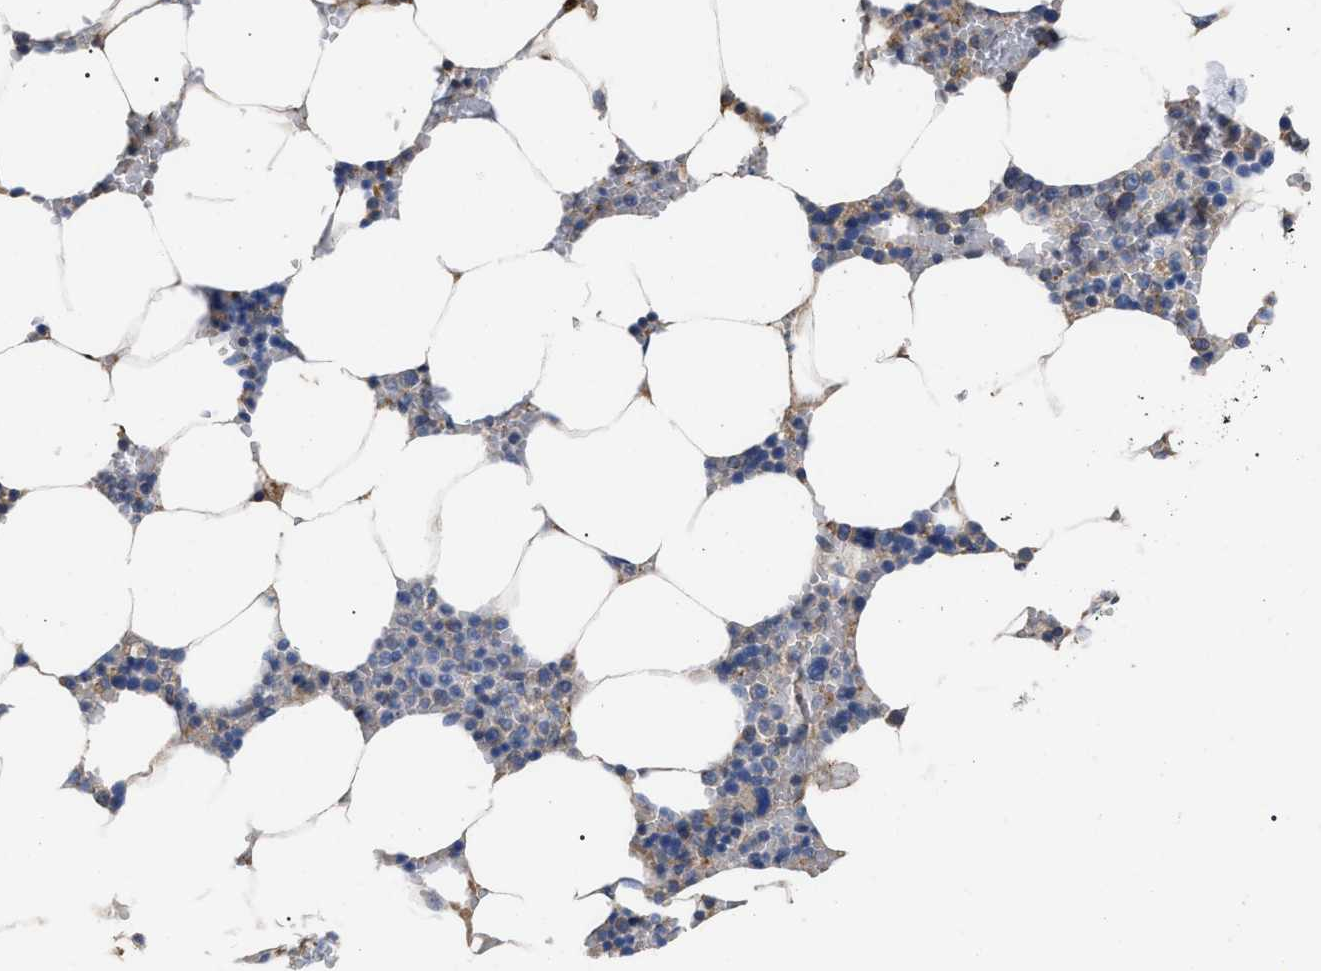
{"staining": {"intensity": "moderate", "quantity": "<25%", "location": "cytoplasmic/membranous"}, "tissue": "bone marrow", "cell_type": "Hematopoietic cells", "image_type": "normal", "snomed": [{"axis": "morphology", "description": "Normal tissue, NOS"}, {"axis": "topography", "description": "Bone marrow"}], "caption": "This micrograph reveals benign bone marrow stained with IHC to label a protein in brown. The cytoplasmic/membranous of hematopoietic cells show moderate positivity for the protein. Nuclei are counter-stained blue.", "gene": "FAM171A2", "patient": {"sex": "male", "age": 70}}